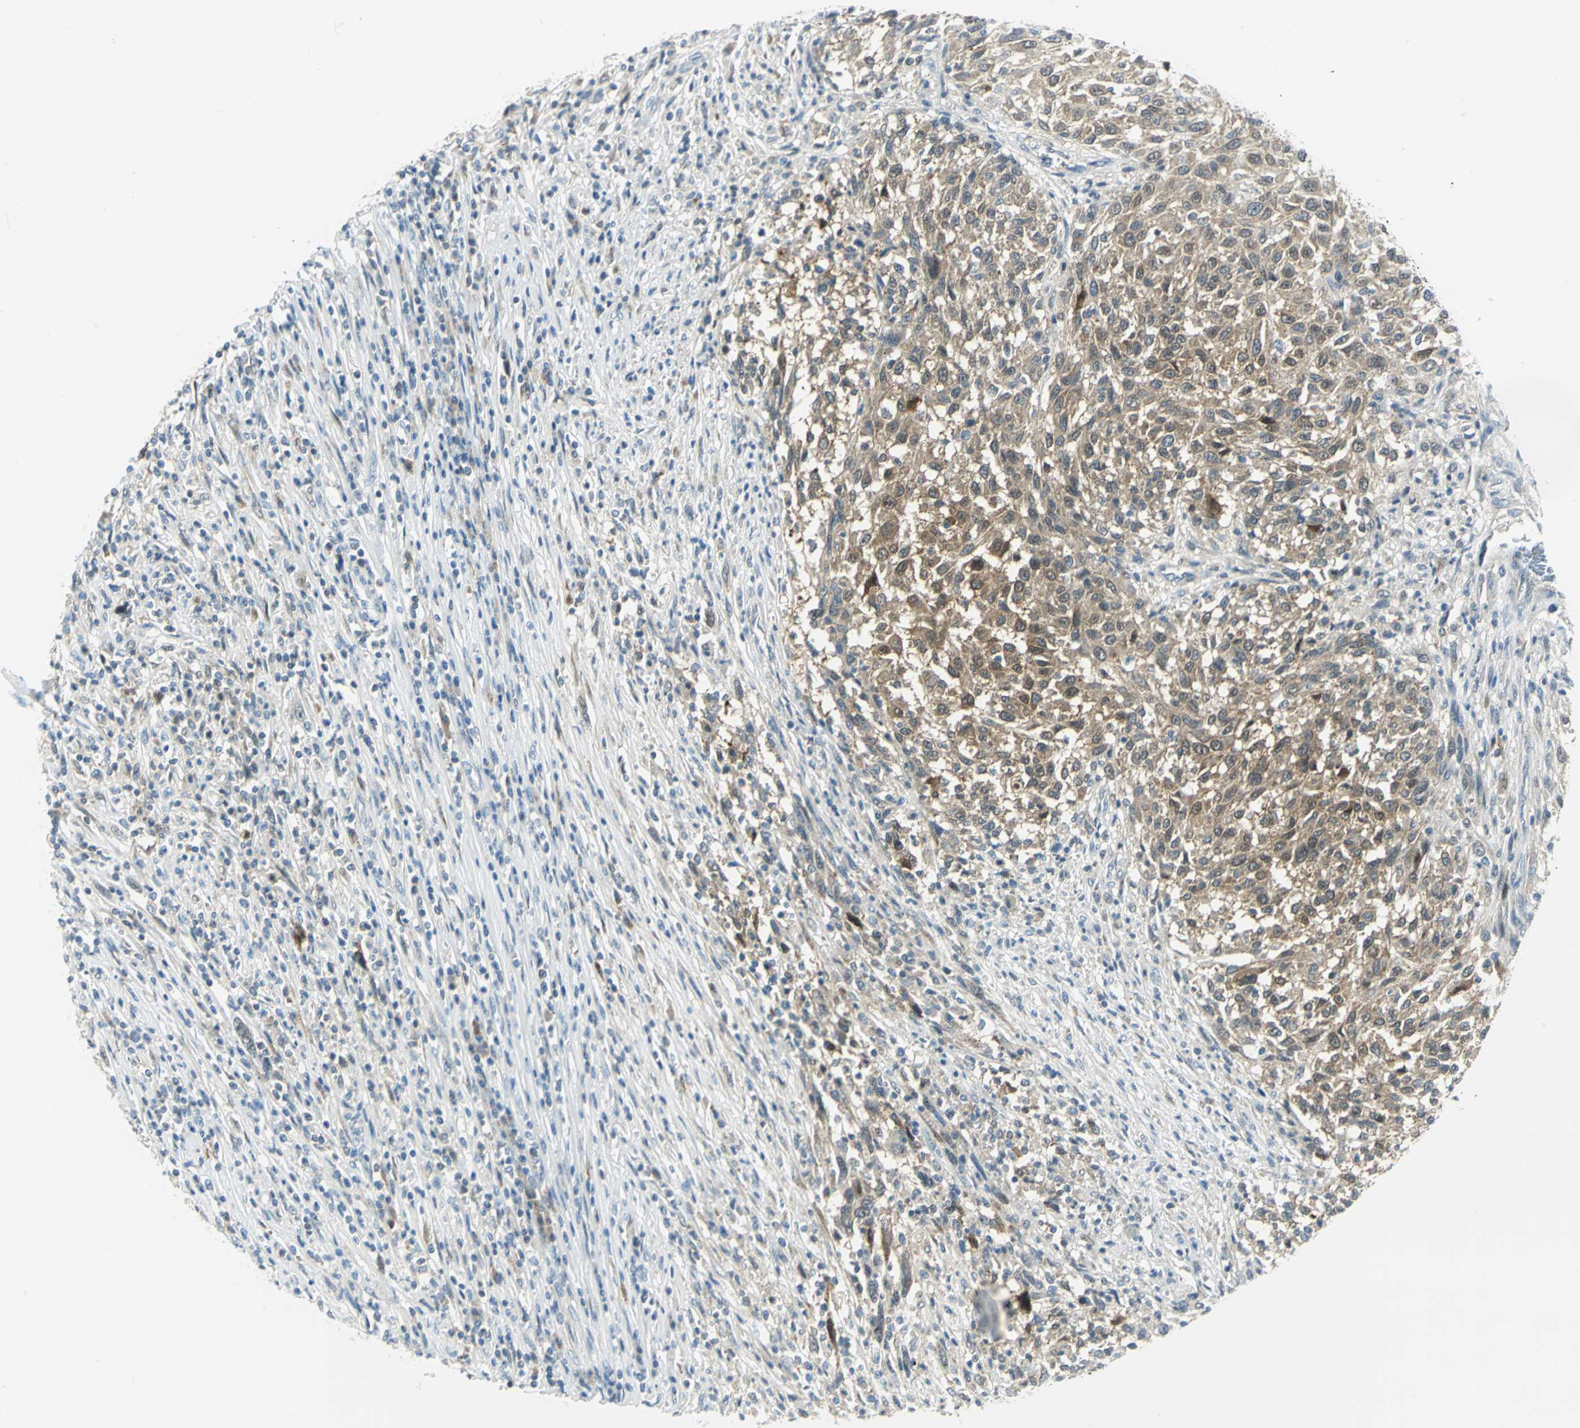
{"staining": {"intensity": "moderate", "quantity": ">75%", "location": "cytoplasmic/membranous"}, "tissue": "melanoma", "cell_type": "Tumor cells", "image_type": "cancer", "snomed": [{"axis": "morphology", "description": "Malignant melanoma, Metastatic site"}, {"axis": "topography", "description": "Lymph node"}], "caption": "A micrograph of malignant melanoma (metastatic site) stained for a protein shows moderate cytoplasmic/membranous brown staining in tumor cells.", "gene": "ALDOA", "patient": {"sex": "male", "age": 61}}